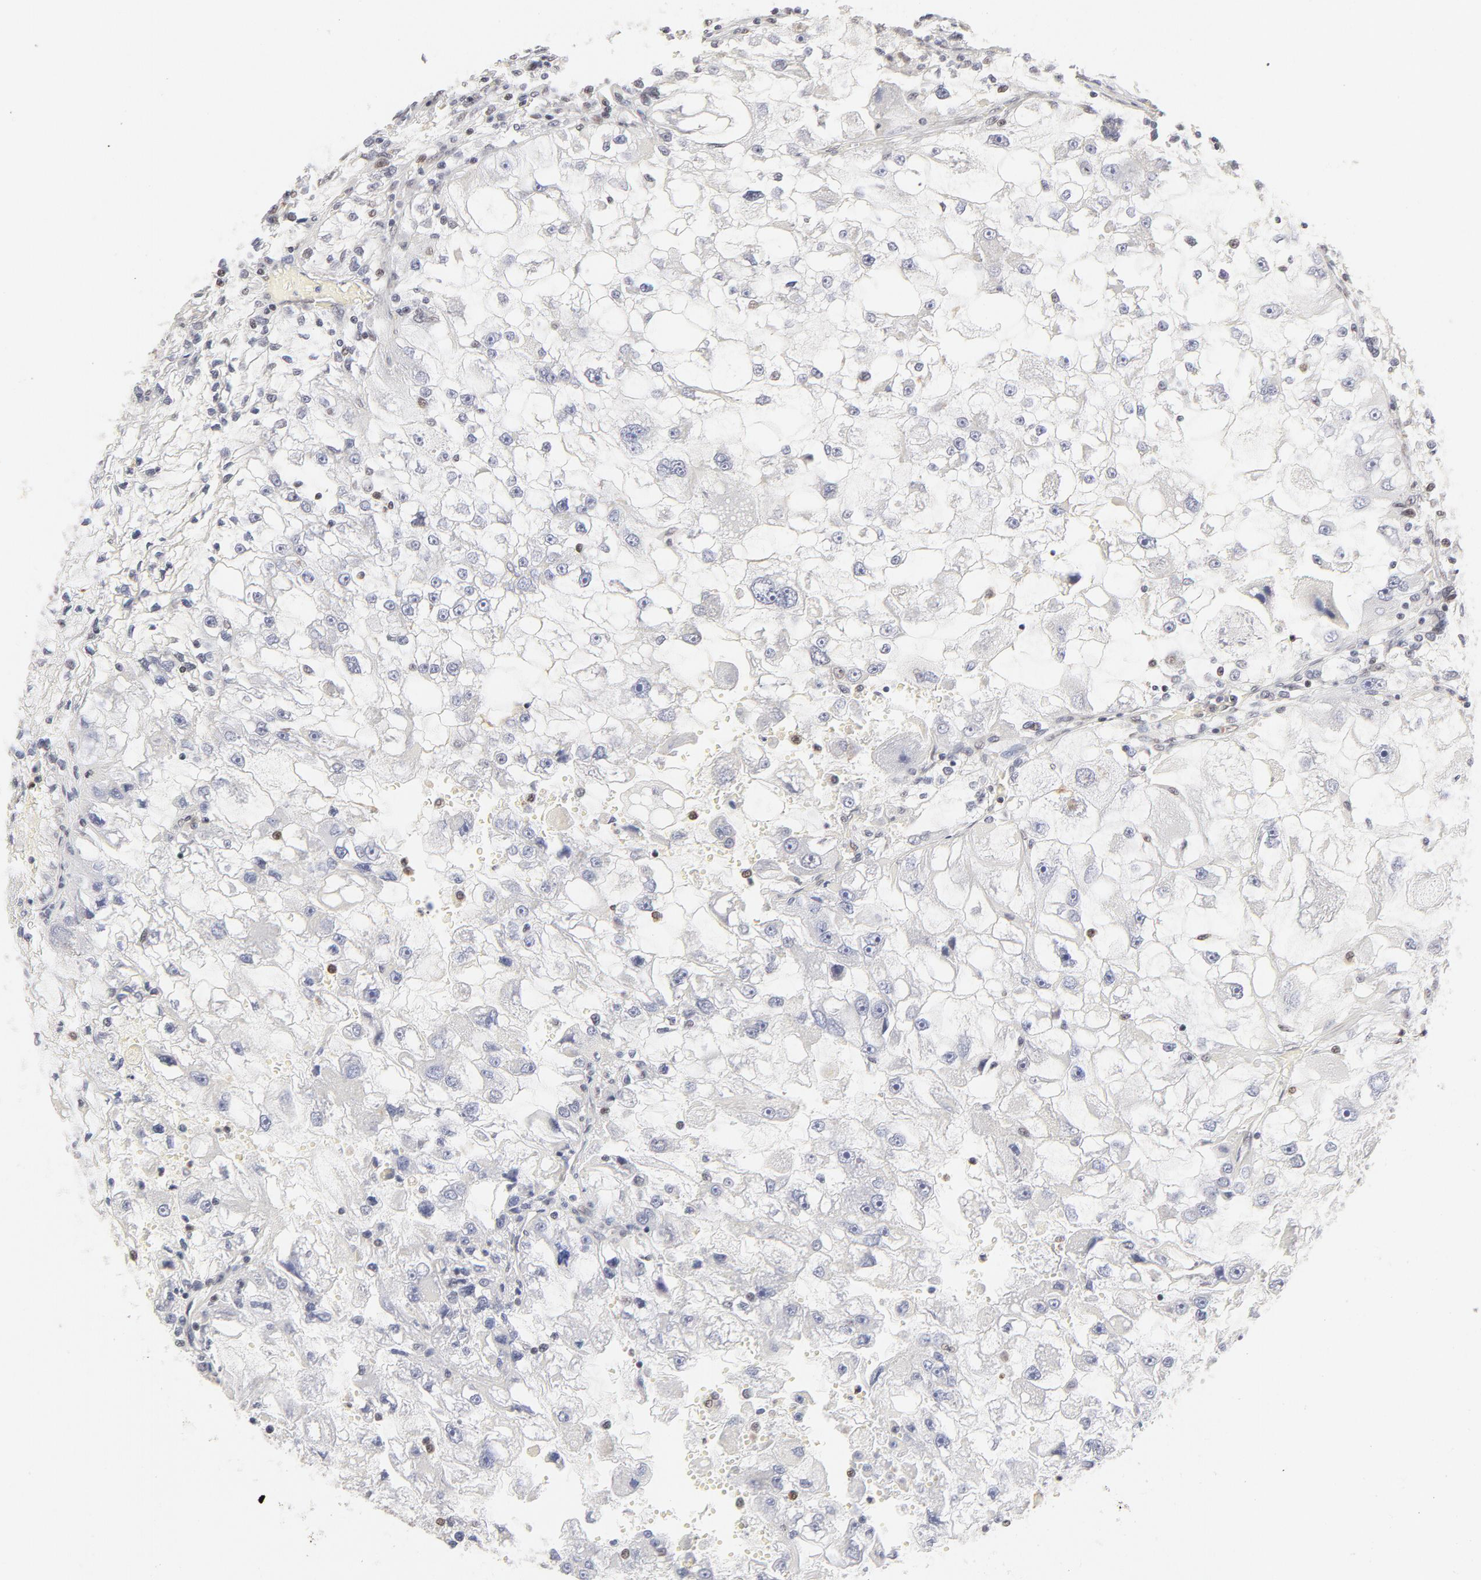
{"staining": {"intensity": "weak", "quantity": "<25%", "location": "nuclear"}, "tissue": "renal cancer", "cell_type": "Tumor cells", "image_type": "cancer", "snomed": [{"axis": "morphology", "description": "Adenocarcinoma, NOS"}, {"axis": "topography", "description": "Kidney"}], "caption": "Immunohistochemical staining of human adenocarcinoma (renal) displays no significant staining in tumor cells. Nuclei are stained in blue.", "gene": "PBX1", "patient": {"sex": "female", "age": 83}}